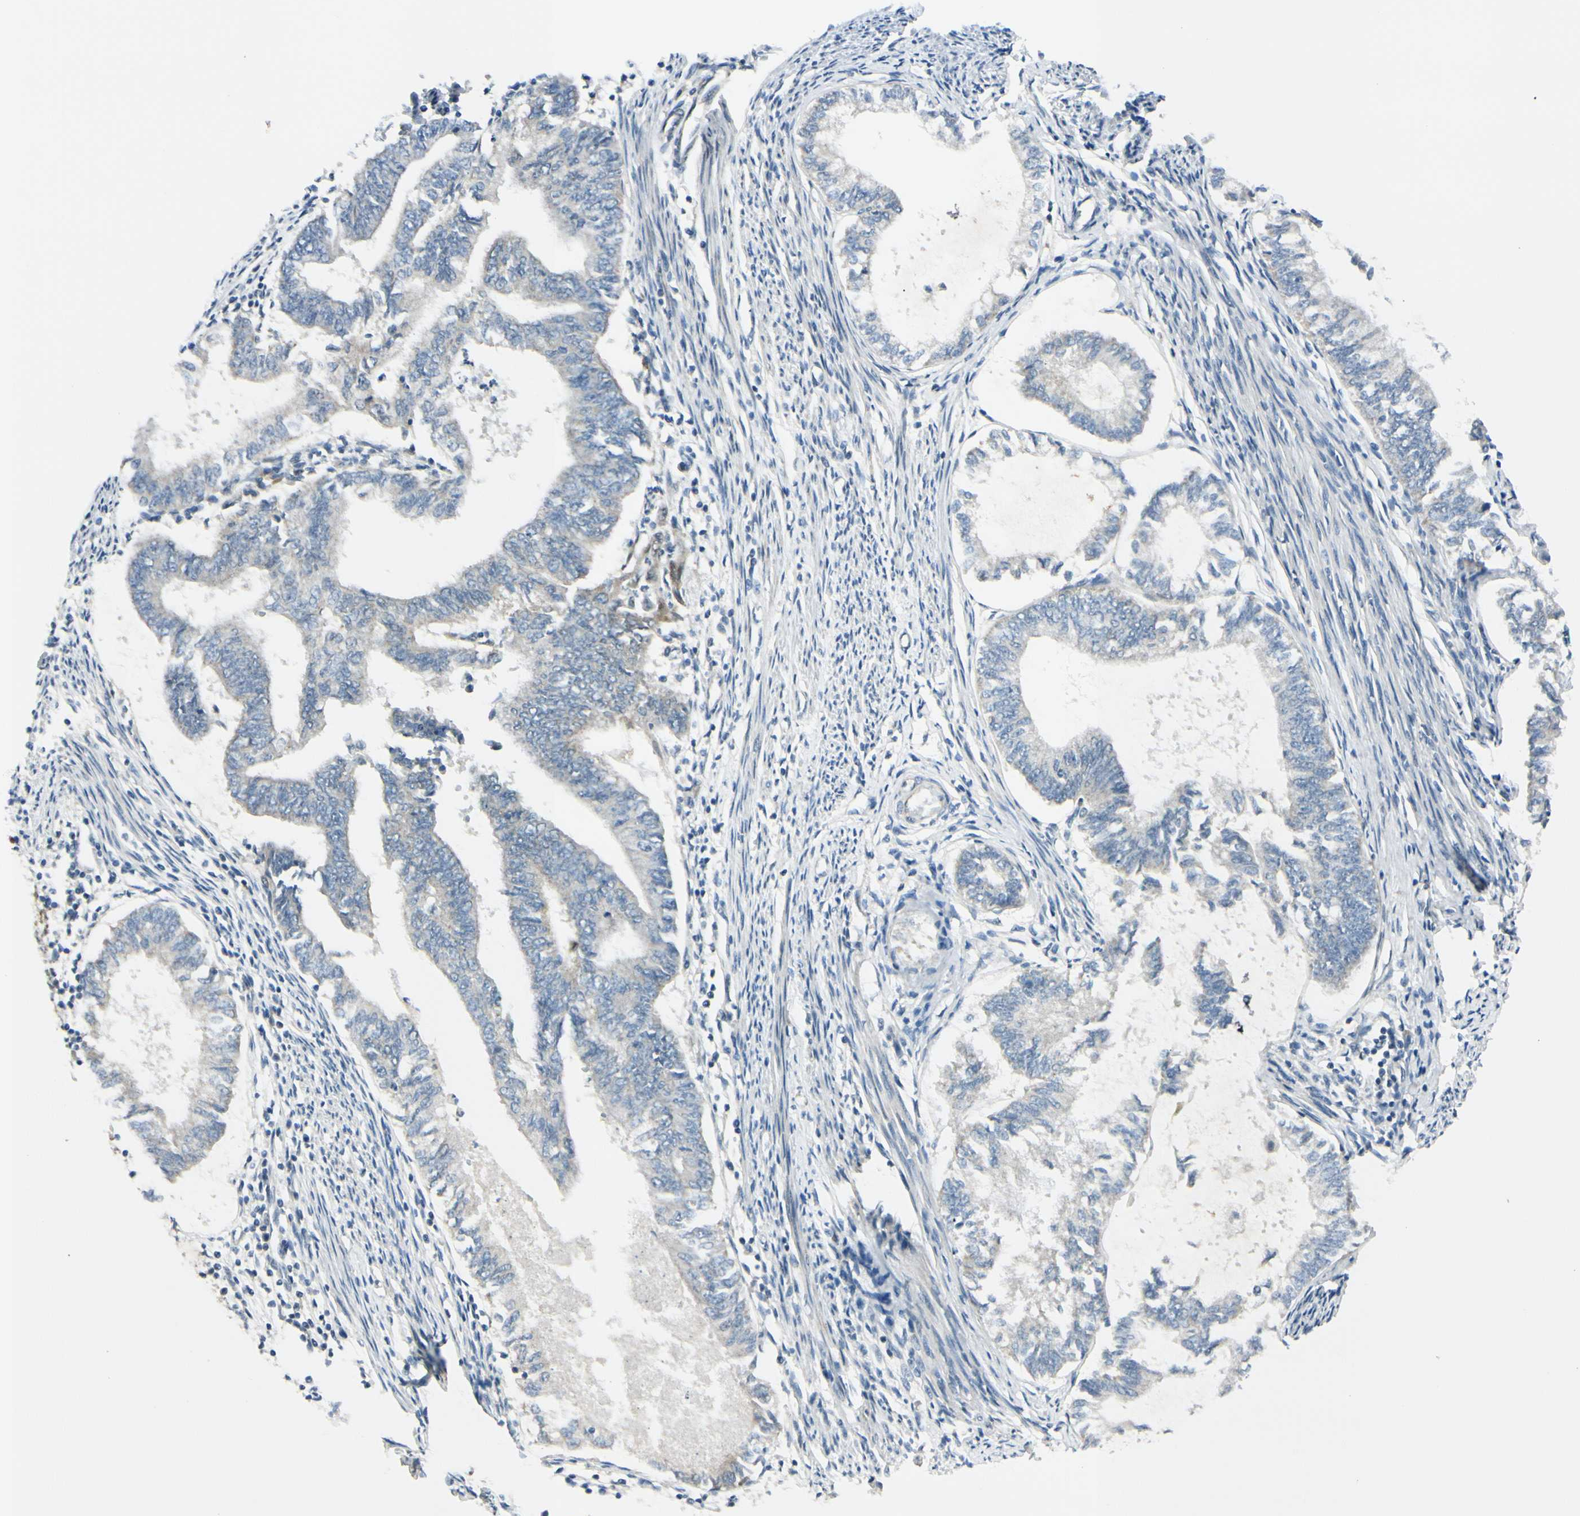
{"staining": {"intensity": "negative", "quantity": "none", "location": "none"}, "tissue": "endometrial cancer", "cell_type": "Tumor cells", "image_type": "cancer", "snomed": [{"axis": "morphology", "description": "Adenocarcinoma, NOS"}, {"axis": "topography", "description": "Endometrium"}], "caption": "Tumor cells are negative for brown protein staining in endometrial cancer (adenocarcinoma).", "gene": "FHL2", "patient": {"sex": "female", "age": 86}}